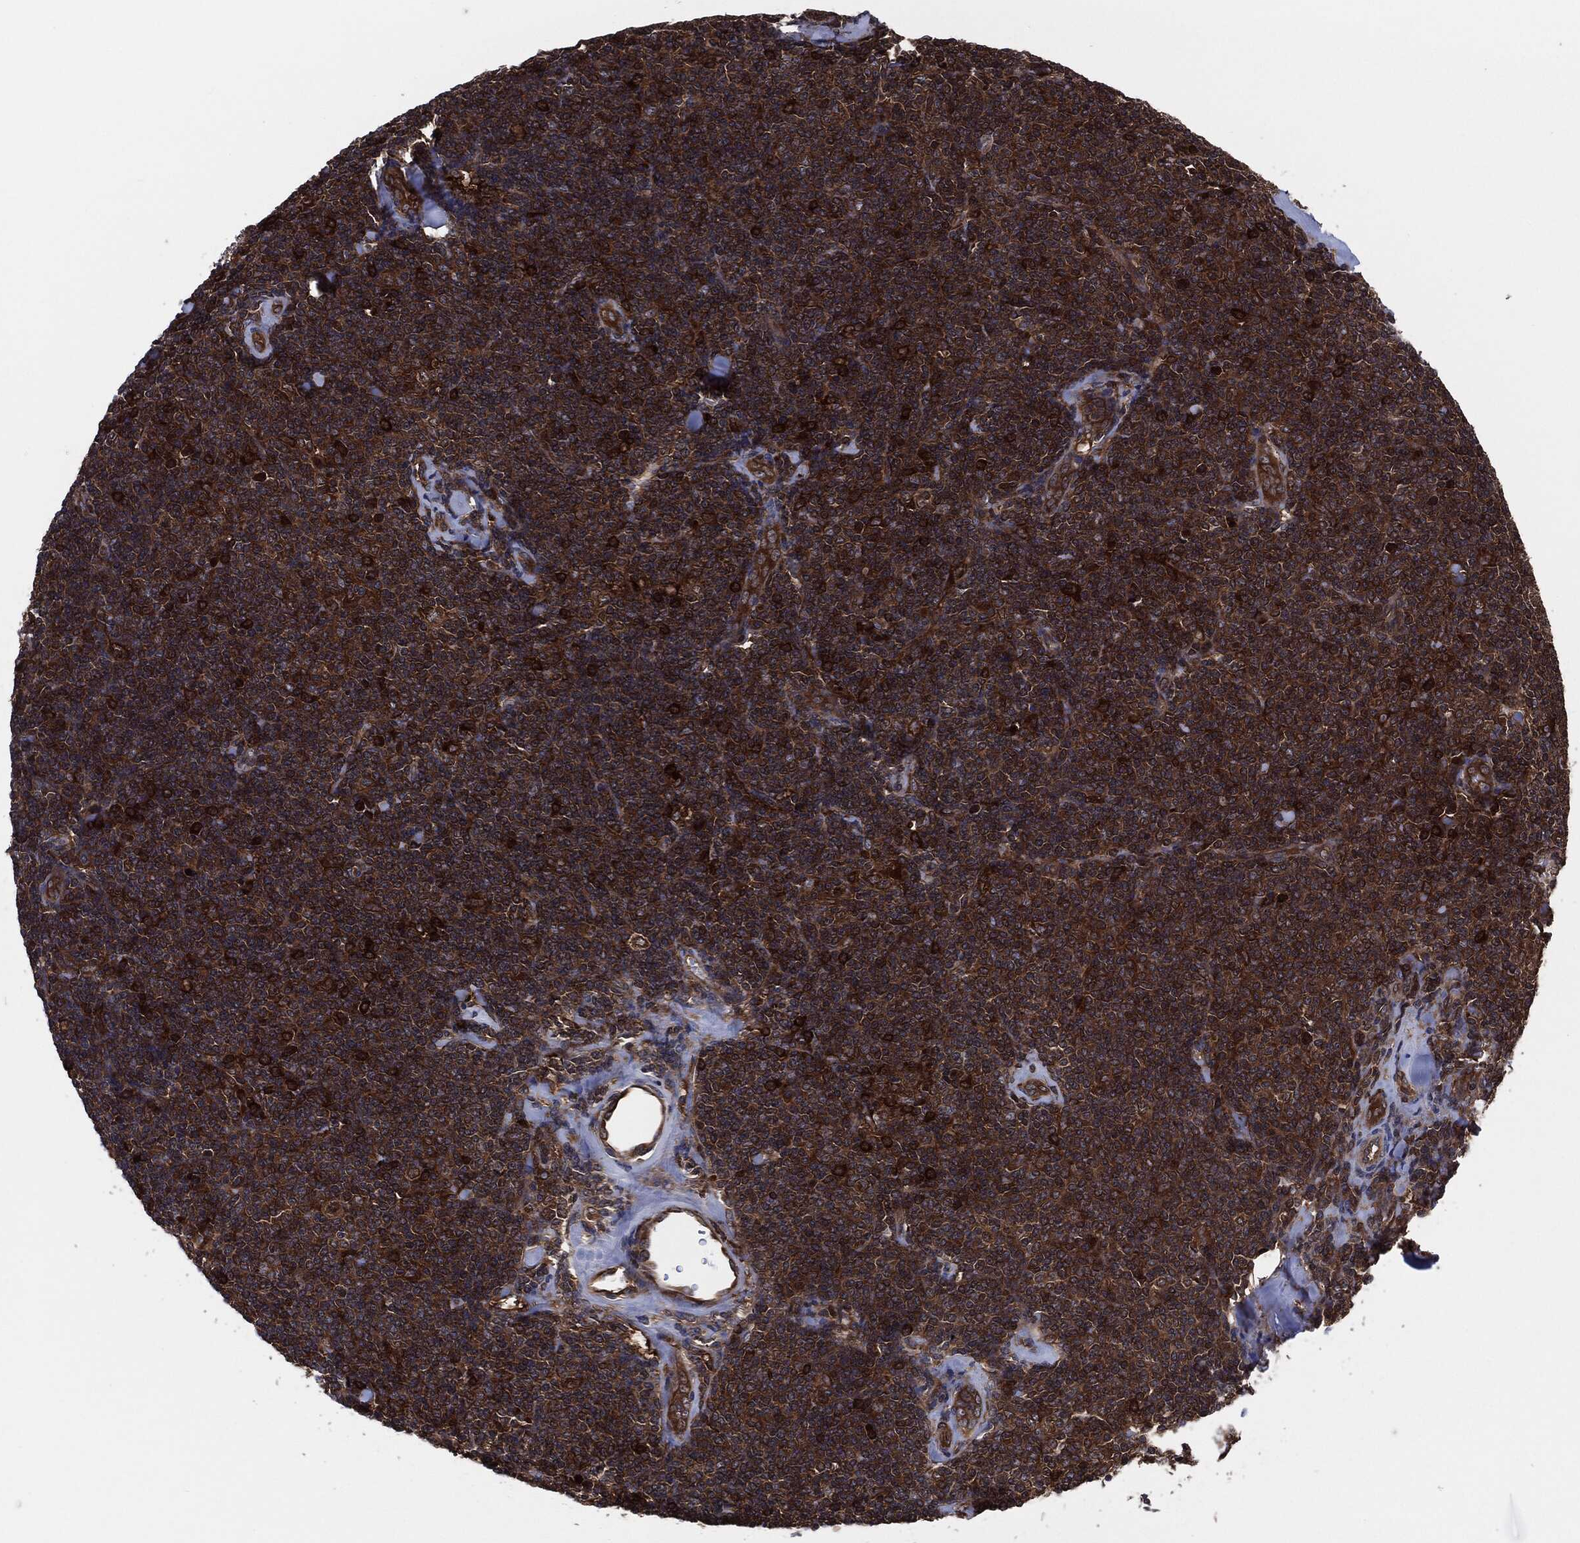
{"staining": {"intensity": "moderate", "quantity": ">75%", "location": "cytoplasmic/membranous"}, "tissue": "lymphoma", "cell_type": "Tumor cells", "image_type": "cancer", "snomed": [{"axis": "morphology", "description": "Malignant lymphoma, non-Hodgkin's type, Low grade"}, {"axis": "topography", "description": "Lymph node"}], "caption": "This is an image of immunohistochemistry staining of lymphoma, which shows moderate positivity in the cytoplasmic/membranous of tumor cells.", "gene": "XPNPEP1", "patient": {"sex": "female", "age": 56}}